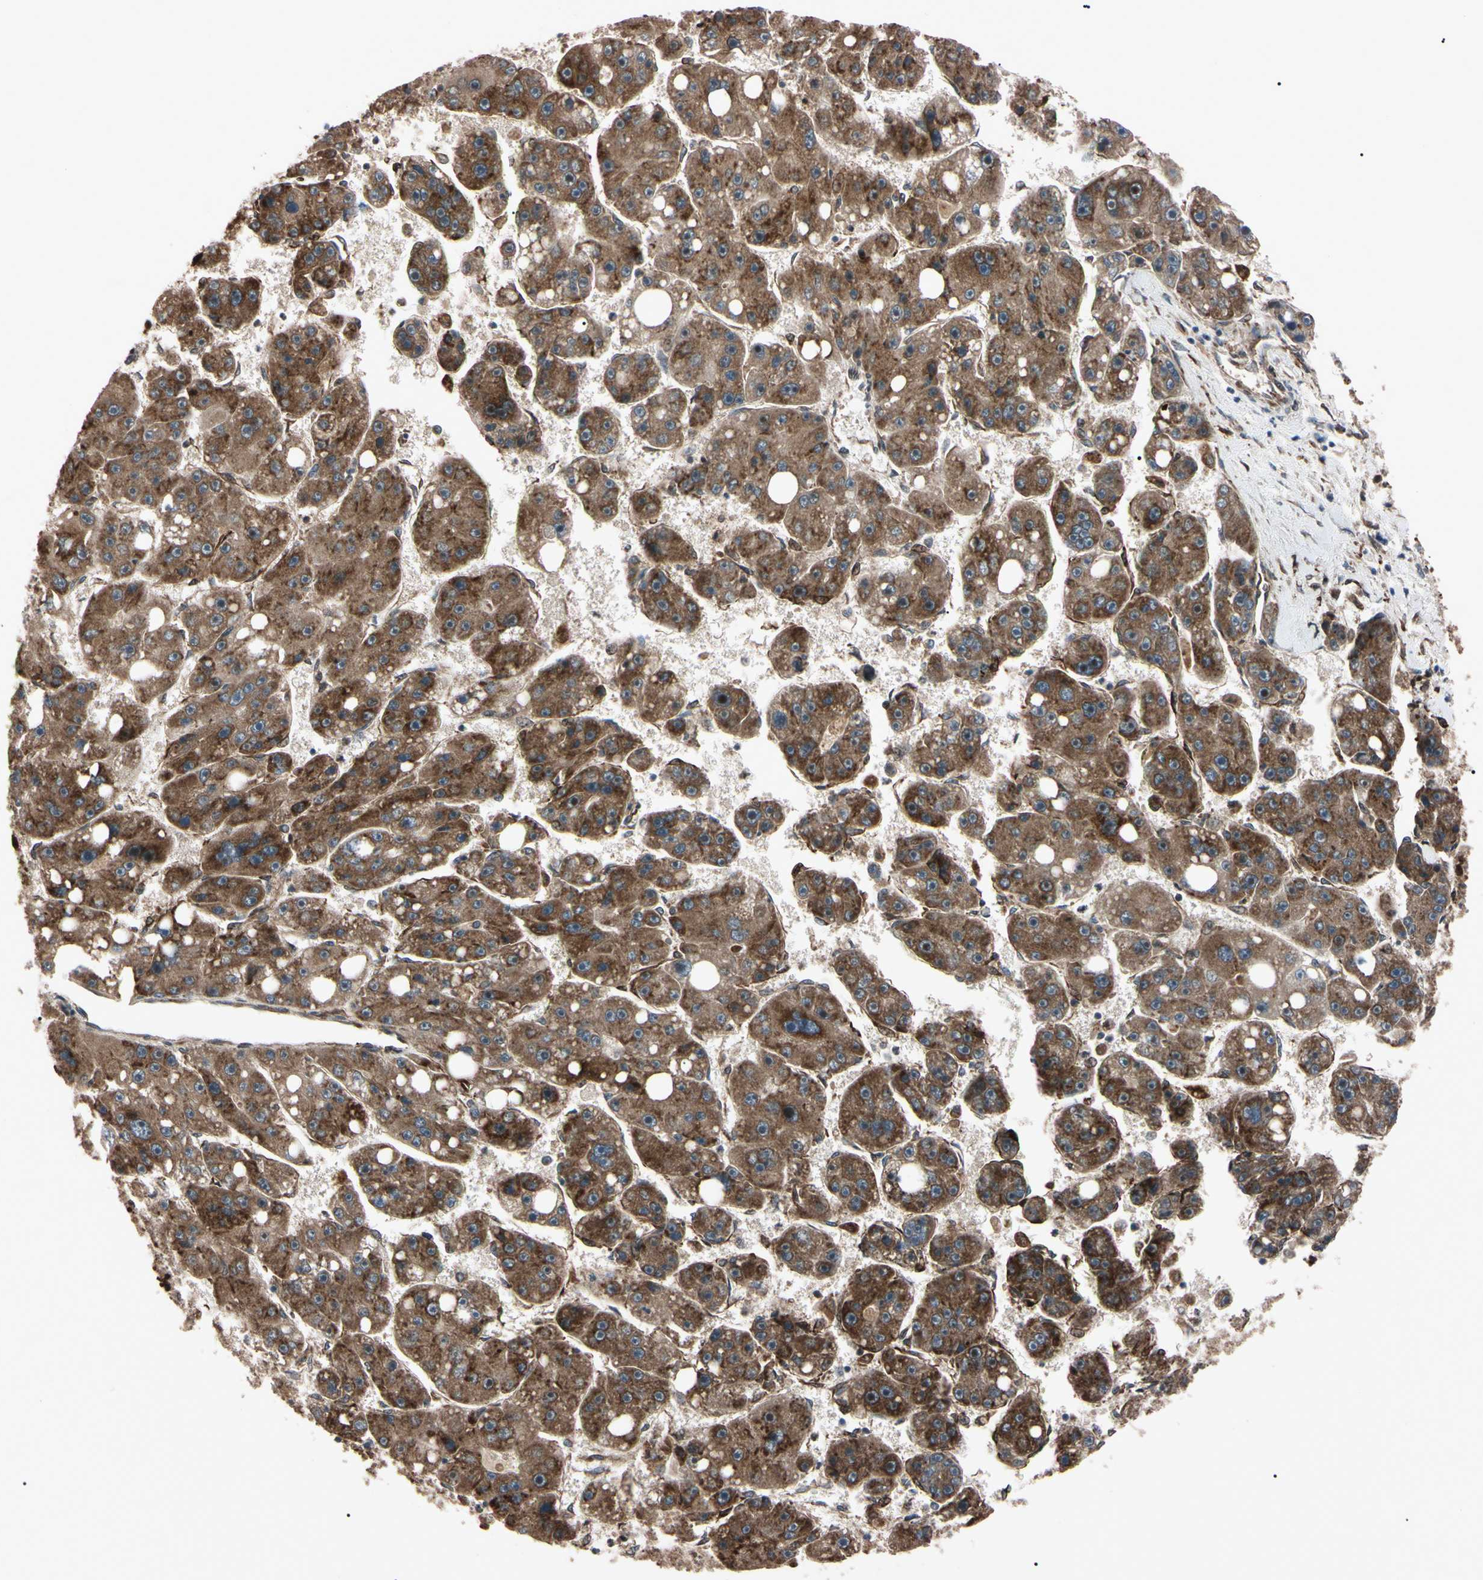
{"staining": {"intensity": "strong", "quantity": ">75%", "location": "cytoplasmic/membranous"}, "tissue": "liver cancer", "cell_type": "Tumor cells", "image_type": "cancer", "snomed": [{"axis": "morphology", "description": "Carcinoma, Hepatocellular, NOS"}, {"axis": "topography", "description": "Liver"}], "caption": "Hepatocellular carcinoma (liver) tissue demonstrates strong cytoplasmic/membranous positivity in about >75% of tumor cells (Stains: DAB in brown, nuclei in blue, Microscopy: brightfield microscopy at high magnification).", "gene": "GUCY1B1", "patient": {"sex": "female", "age": 61}}